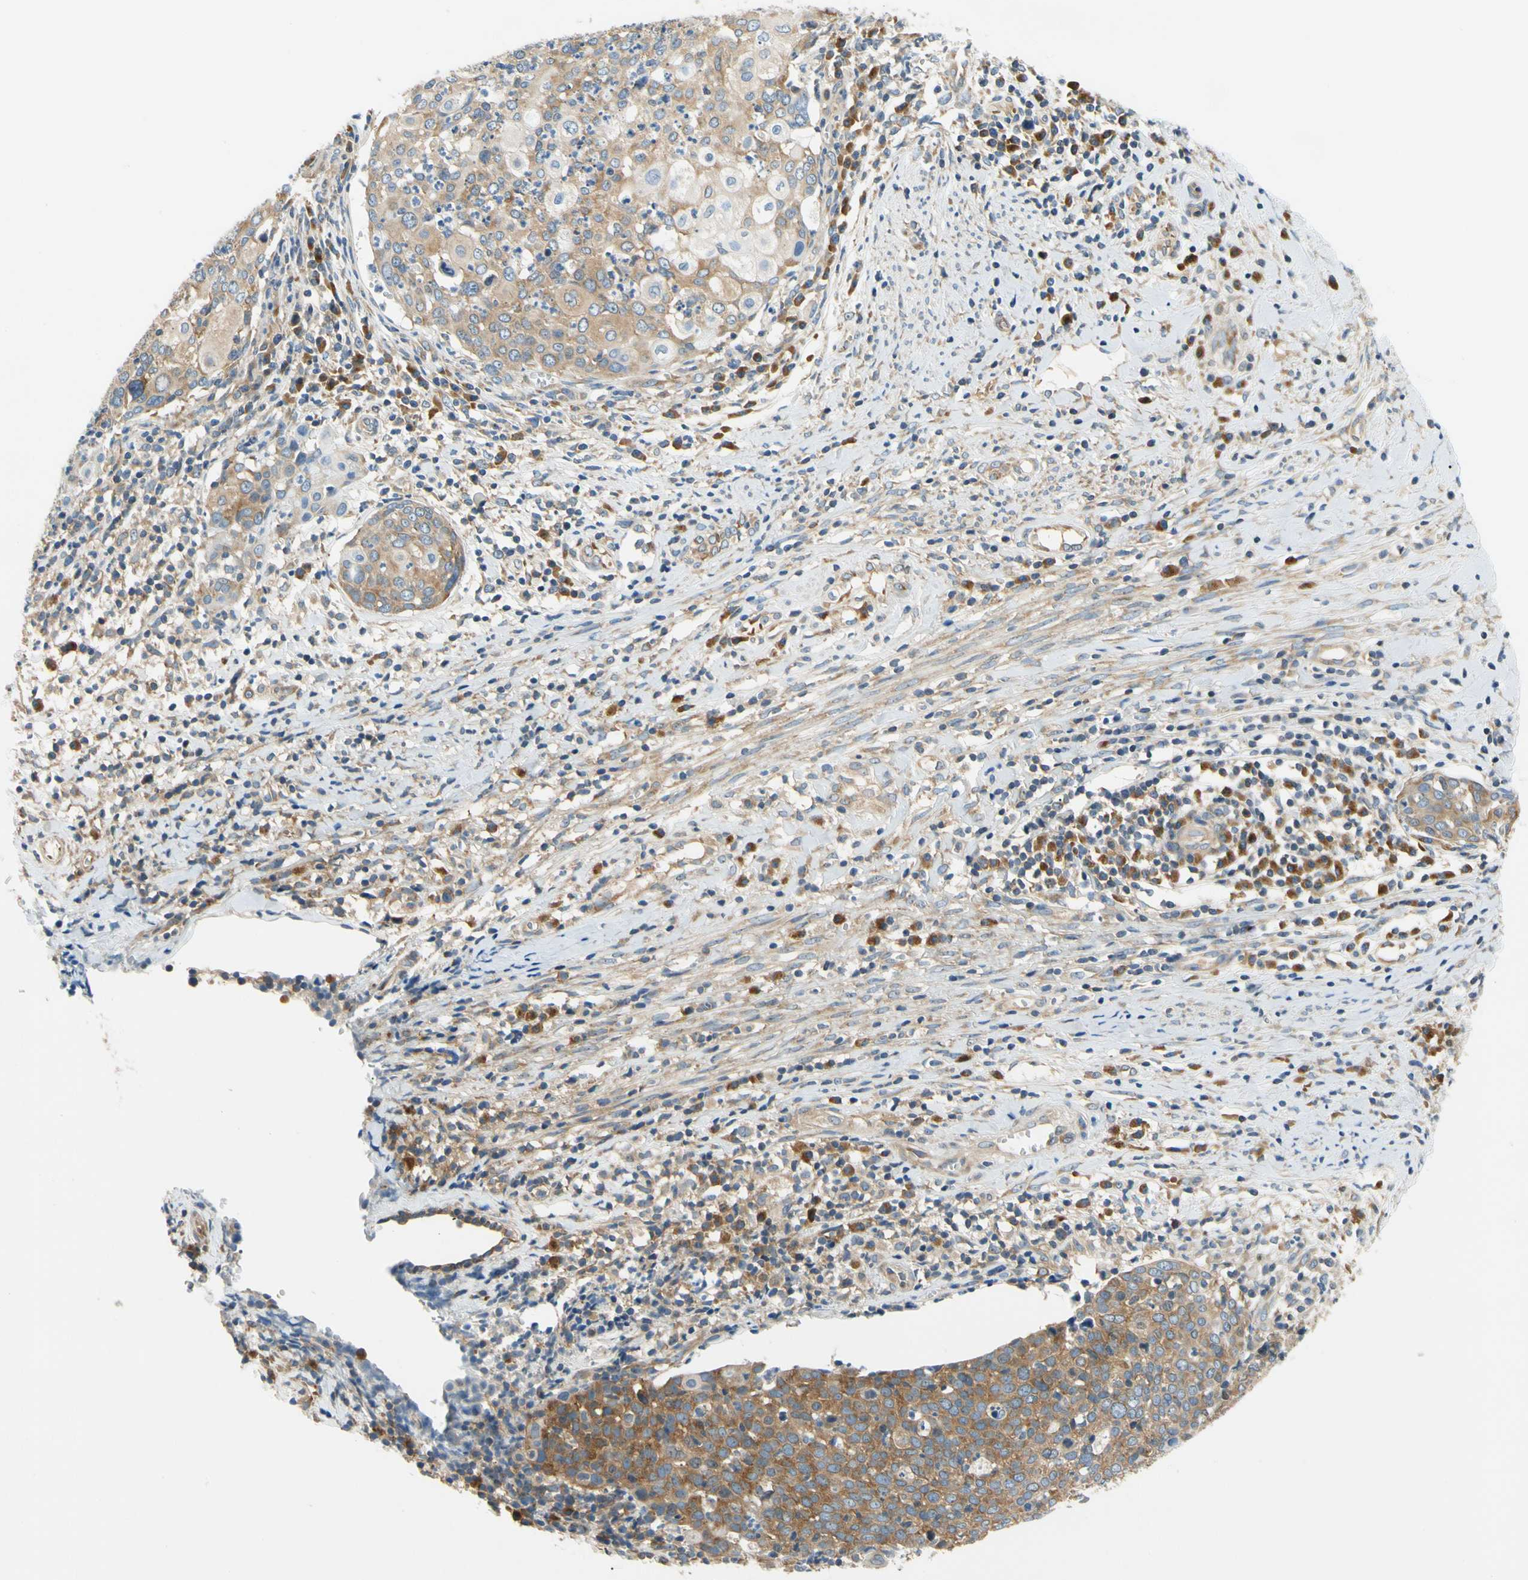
{"staining": {"intensity": "moderate", "quantity": ">75%", "location": "cytoplasmic/membranous"}, "tissue": "cervical cancer", "cell_type": "Tumor cells", "image_type": "cancer", "snomed": [{"axis": "morphology", "description": "Squamous cell carcinoma, NOS"}, {"axis": "topography", "description": "Cervix"}], "caption": "Immunohistochemical staining of human squamous cell carcinoma (cervical) demonstrates moderate cytoplasmic/membranous protein expression in approximately >75% of tumor cells.", "gene": "LRRC47", "patient": {"sex": "female", "age": 40}}